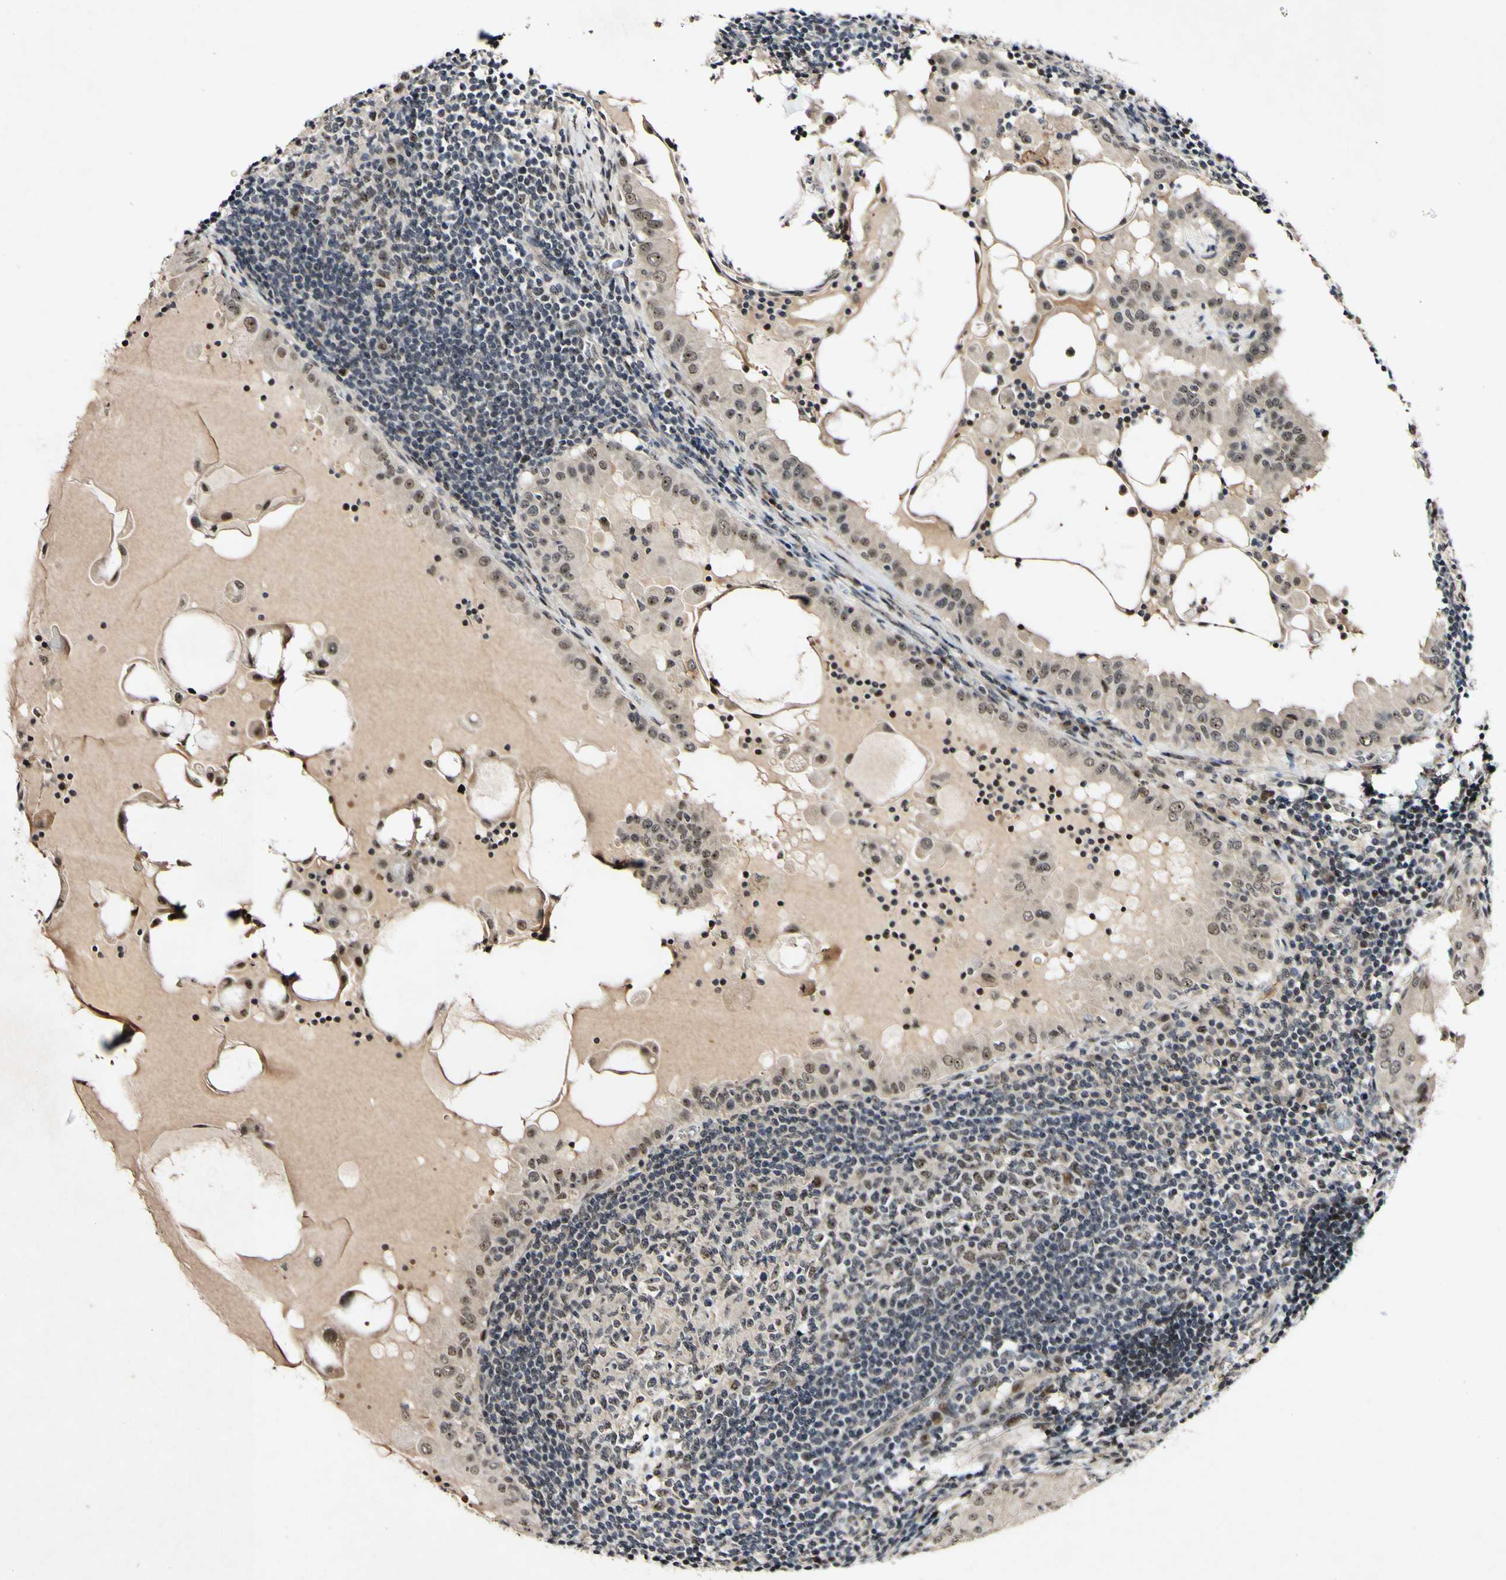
{"staining": {"intensity": "weak", "quantity": ">75%", "location": "cytoplasmic/membranous,nuclear"}, "tissue": "thyroid cancer", "cell_type": "Tumor cells", "image_type": "cancer", "snomed": [{"axis": "morphology", "description": "Papillary adenocarcinoma, NOS"}, {"axis": "topography", "description": "Thyroid gland"}], "caption": "Immunohistochemistry (IHC) image of thyroid cancer stained for a protein (brown), which demonstrates low levels of weak cytoplasmic/membranous and nuclear positivity in about >75% of tumor cells.", "gene": "POLR2F", "patient": {"sex": "male", "age": 33}}